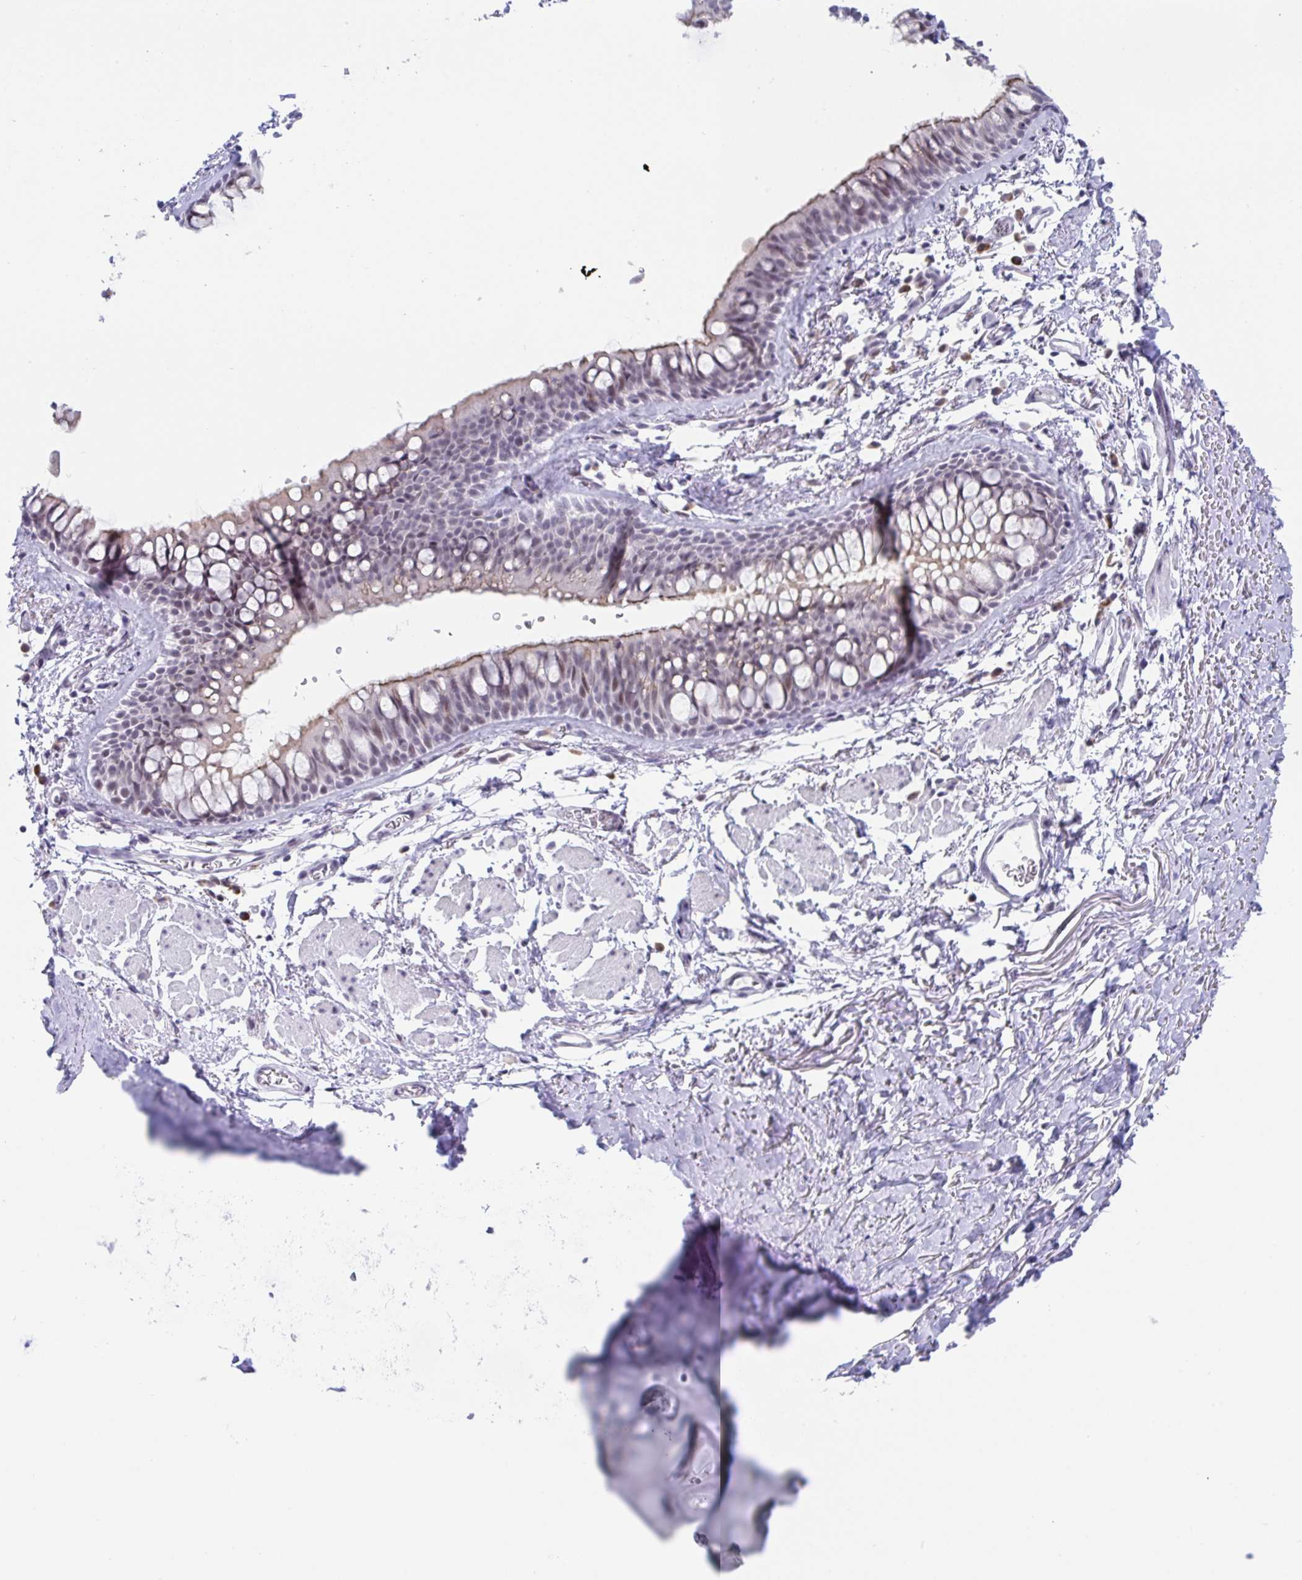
{"staining": {"intensity": "weak", "quantity": "25%-75%", "location": "cytoplasmic/membranous,nuclear"}, "tissue": "bronchus", "cell_type": "Respiratory epithelial cells", "image_type": "normal", "snomed": [{"axis": "morphology", "description": "Normal tissue, NOS"}, {"axis": "topography", "description": "Cartilage tissue"}, {"axis": "topography", "description": "Bronchus"}], "caption": "High-magnification brightfield microscopy of unremarkable bronchus stained with DAB (brown) and counterstained with hematoxylin (blue). respiratory epithelial cells exhibit weak cytoplasmic/membranous,nuclear expression is identified in about25%-75% of cells.", "gene": "WDR72", "patient": {"sex": "female", "age": 79}}